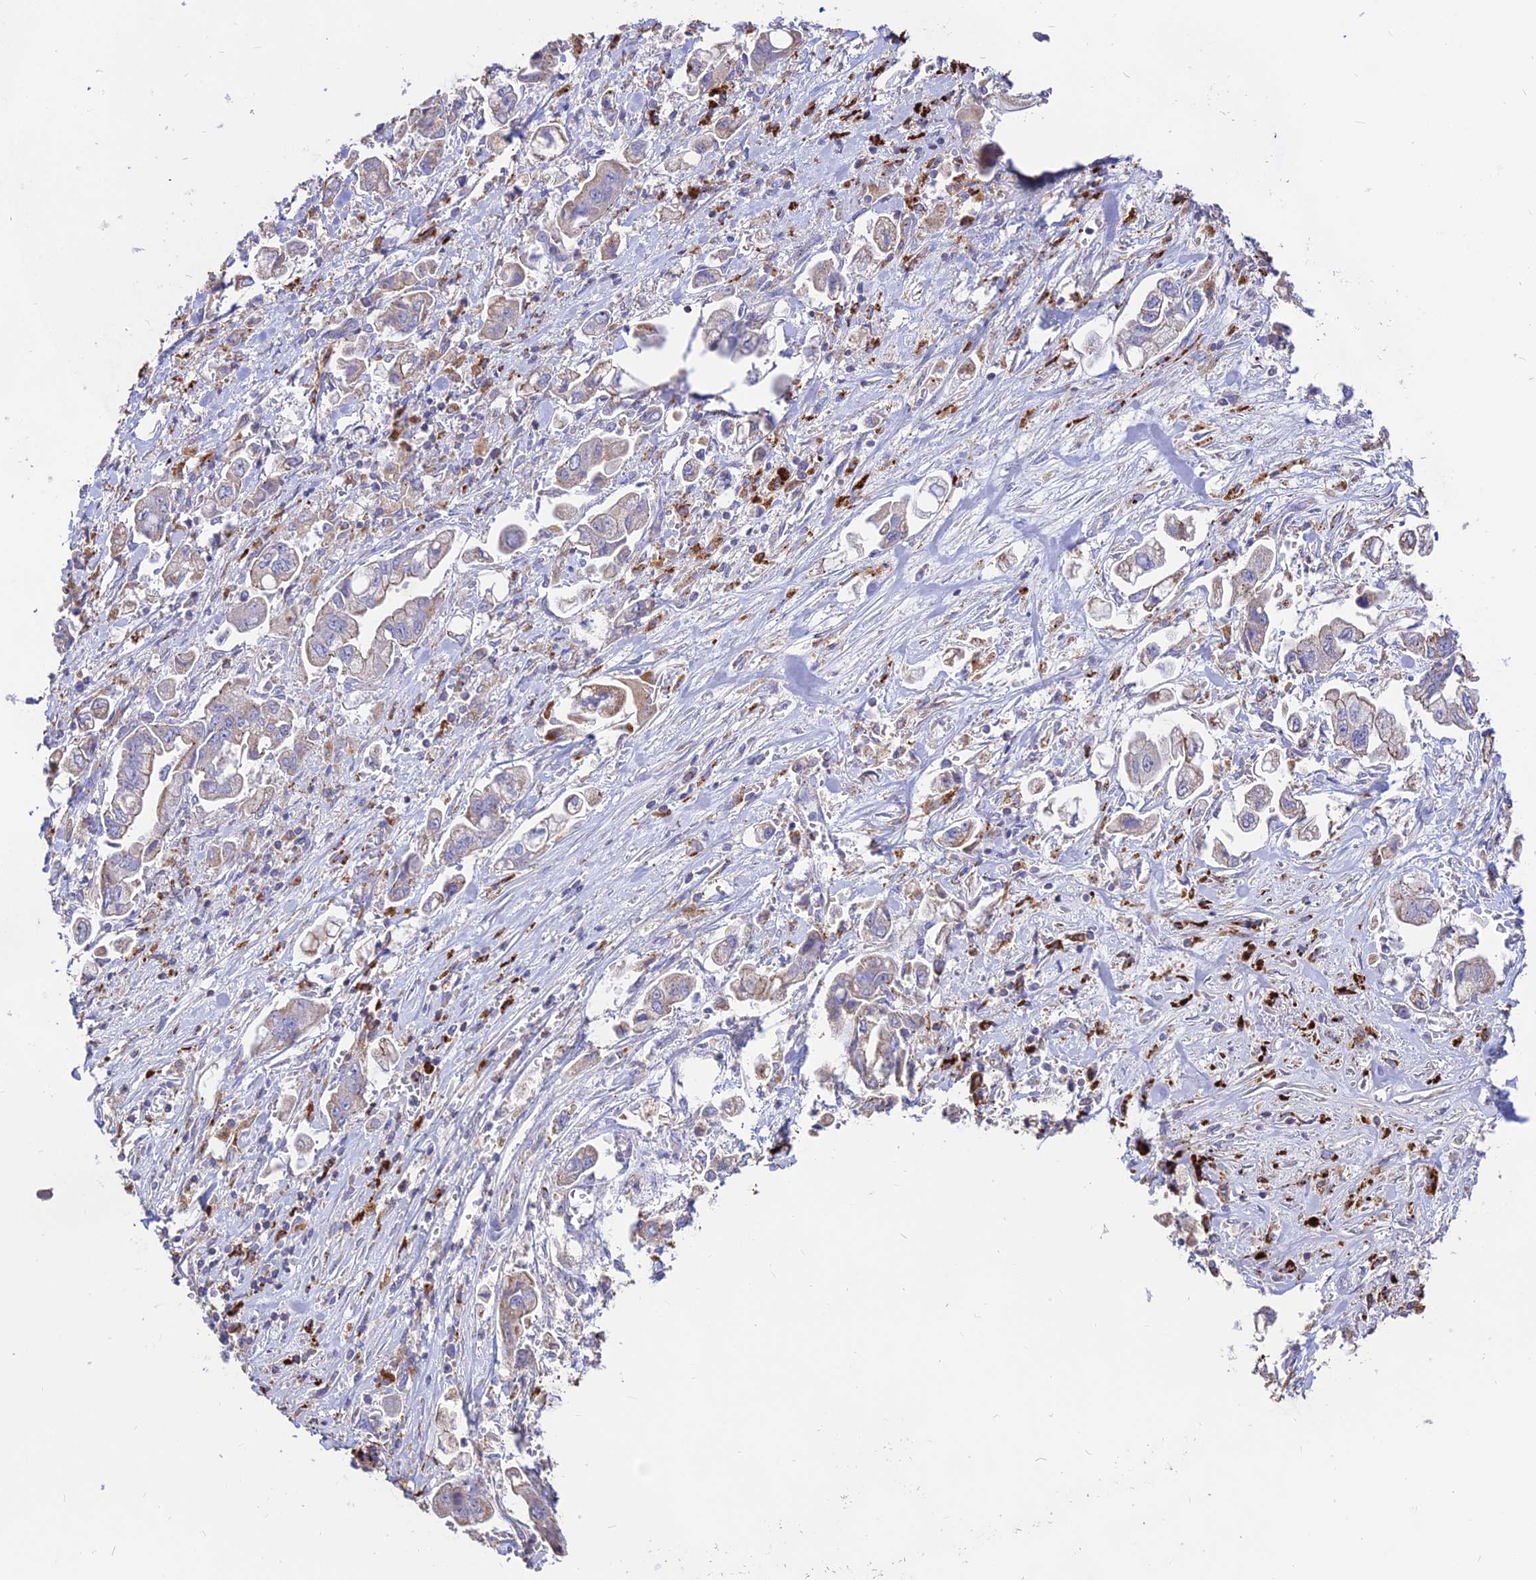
{"staining": {"intensity": "weak", "quantity": "25%-75%", "location": "cytoplasmic/membranous"}, "tissue": "stomach cancer", "cell_type": "Tumor cells", "image_type": "cancer", "snomed": [{"axis": "morphology", "description": "Adenocarcinoma, NOS"}, {"axis": "topography", "description": "Stomach"}], "caption": "Protein analysis of stomach adenocarcinoma tissue displays weak cytoplasmic/membranous expression in about 25%-75% of tumor cells. (DAB IHC with brightfield microscopy, high magnification).", "gene": "PNLIPRP3", "patient": {"sex": "male", "age": 62}}